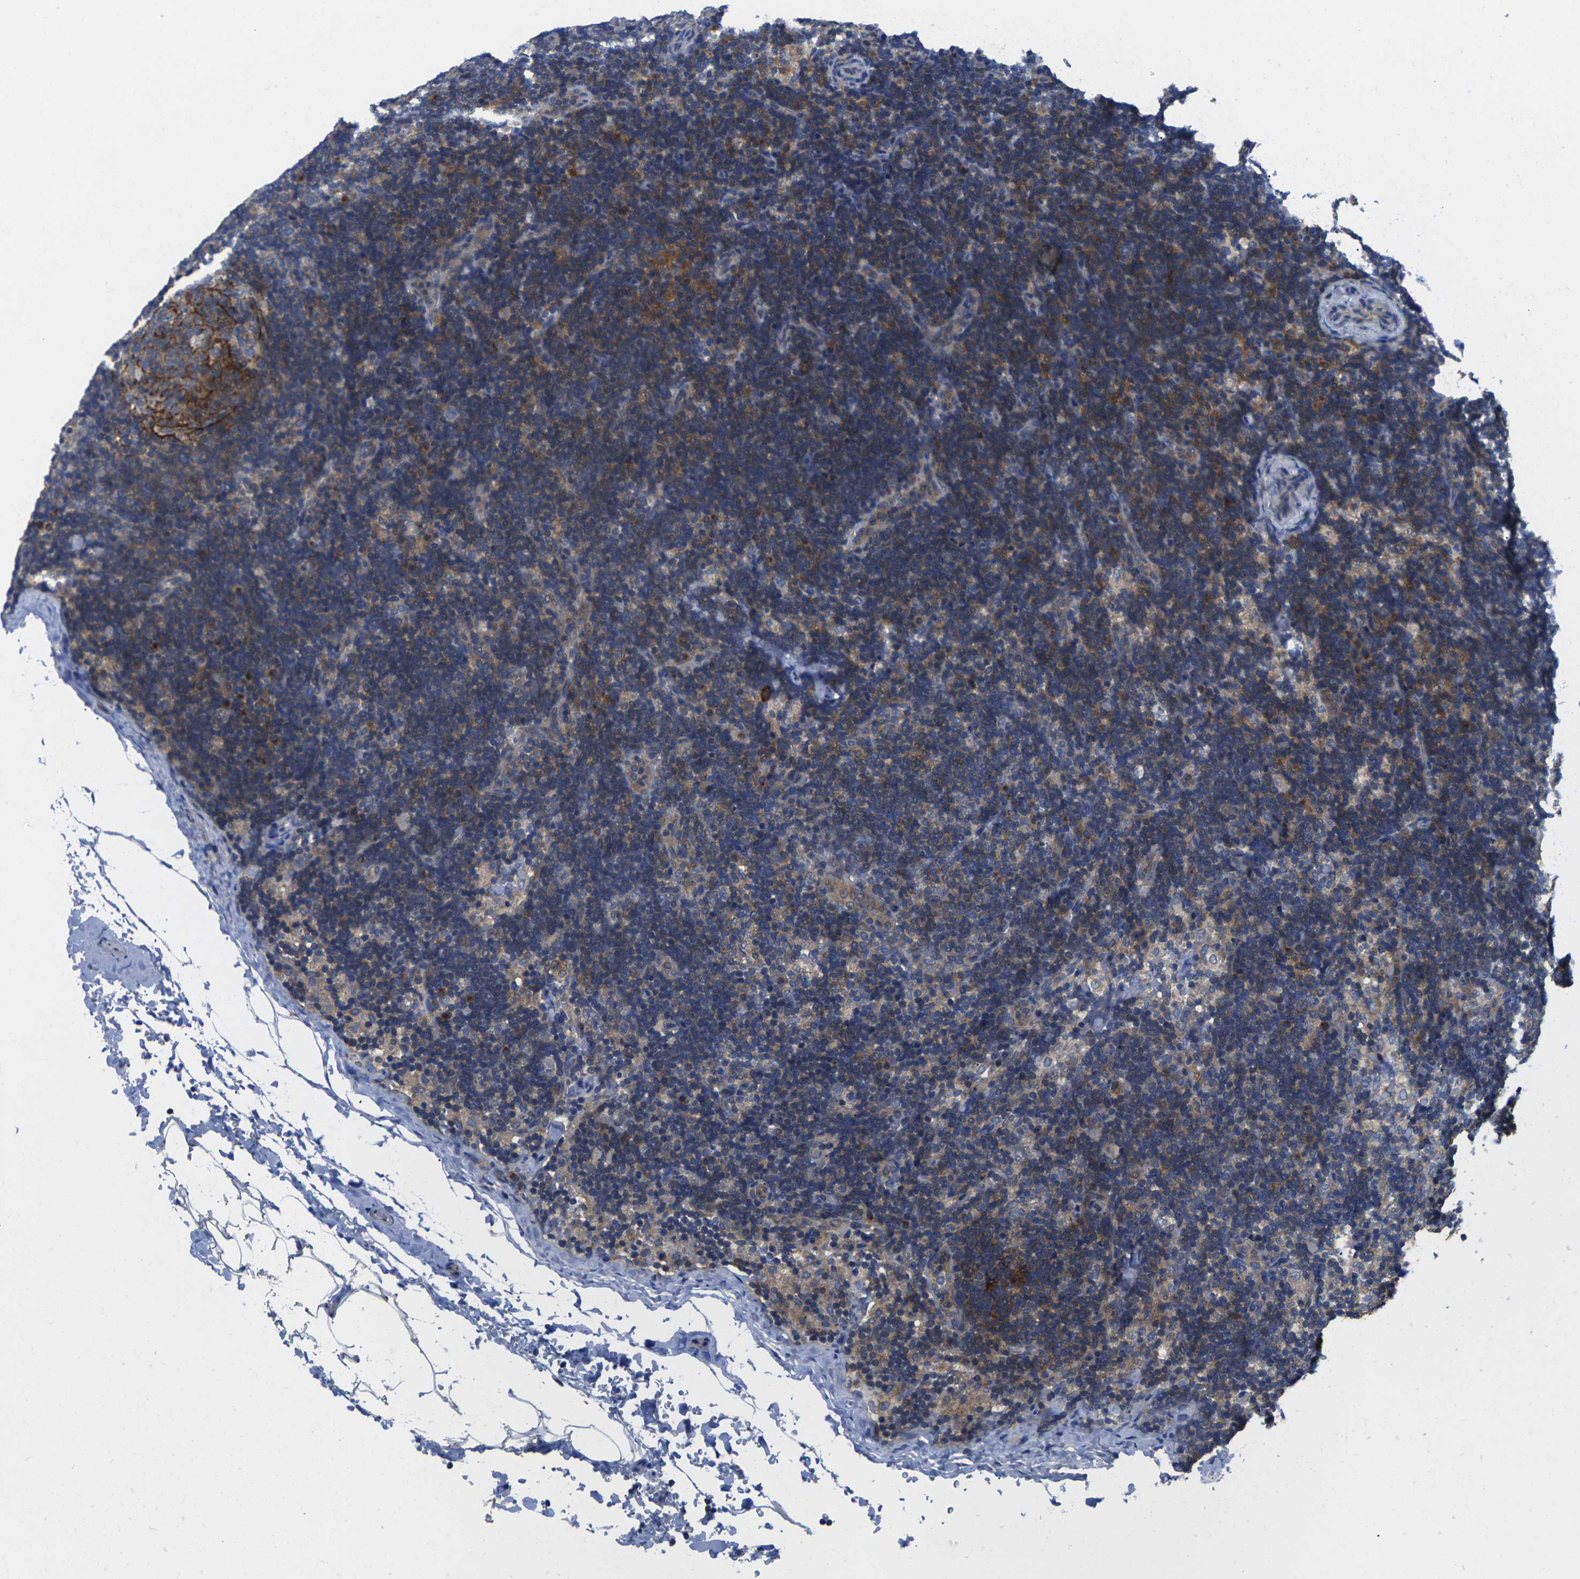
{"staining": {"intensity": "moderate", "quantity": "<25%", "location": "cytoplasmic/membranous"}, "tissue": "lymph node", "cell_type": "Germinal center cells", "image_type": "normal", "snomed": [{"axis": "morphology", "description": "Normal tissue, NOS"}, {"axis": "topography", "description": "Lymph node"}], "caption": "A low amount of moderate cytoplasmic/membranous positivity is seen in about <25% of germinal center cells in benign lymph node.", "gene": "TMCC2", "patient": {"sex": "female", "age": 14}}